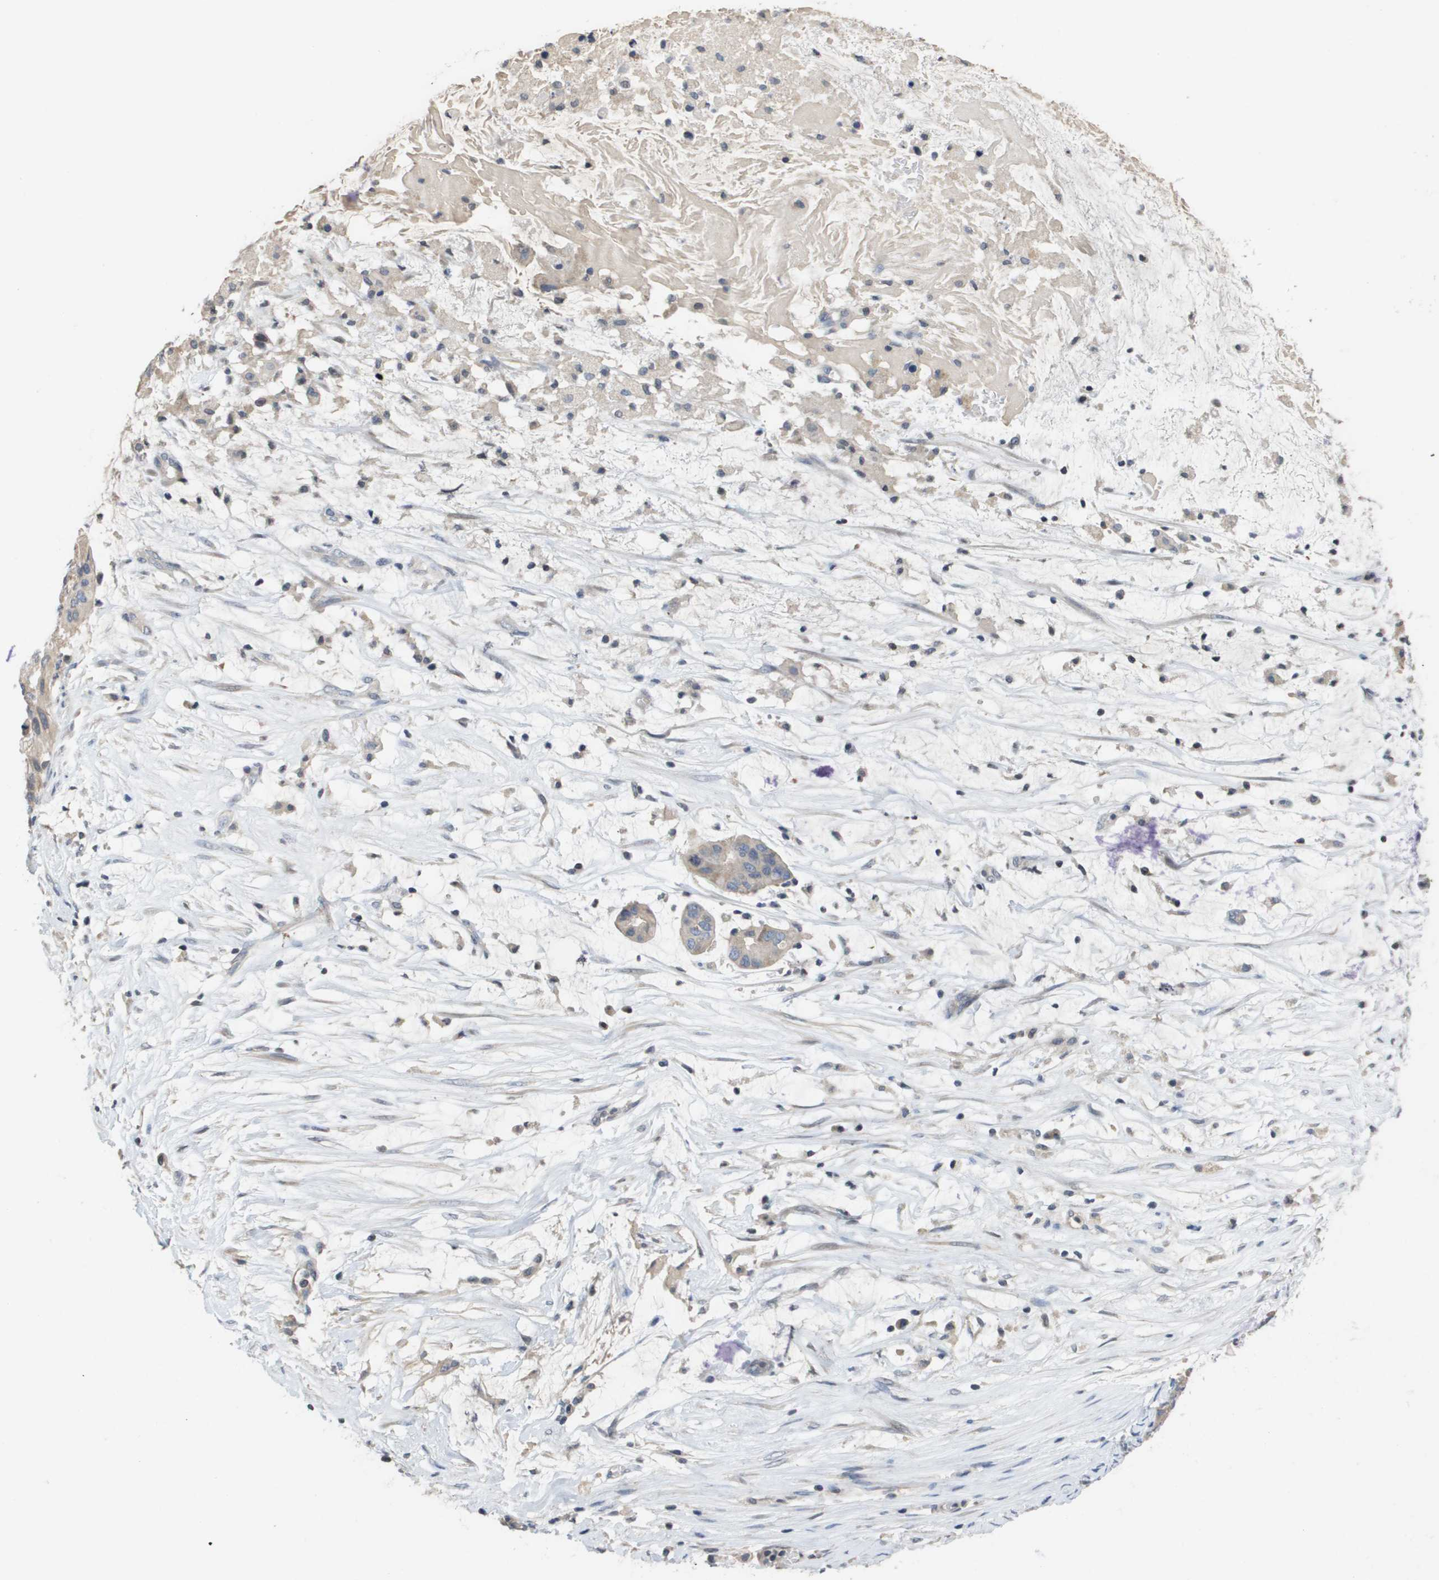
{"staining": {"intensity": "weak", "quantity": "<25%", "location": "cytoplasmic/membranous"}, "tissue": "ovarian cancer", "cell_type": "Tumor cells", "image_type": "cancer", "snomed": [{"axis": "morphology", "description": "Cystadenocarcinoma, mucinous, NOS"}, {"axis": "topography", "description": "Ovary"}], "caption": "Immunohistochemical staining of ovarian cancer (mucinous cystadenocarcinoma) shows no significant expression in tumor cells. (Stains: DAB immunohistochemistry (IHC) with hematoxylin counter stain, Microscopy: brightfield microscopy at high magnification).", "gene": "CAPN11", "patient": {"sex": "female", "age": 80}}